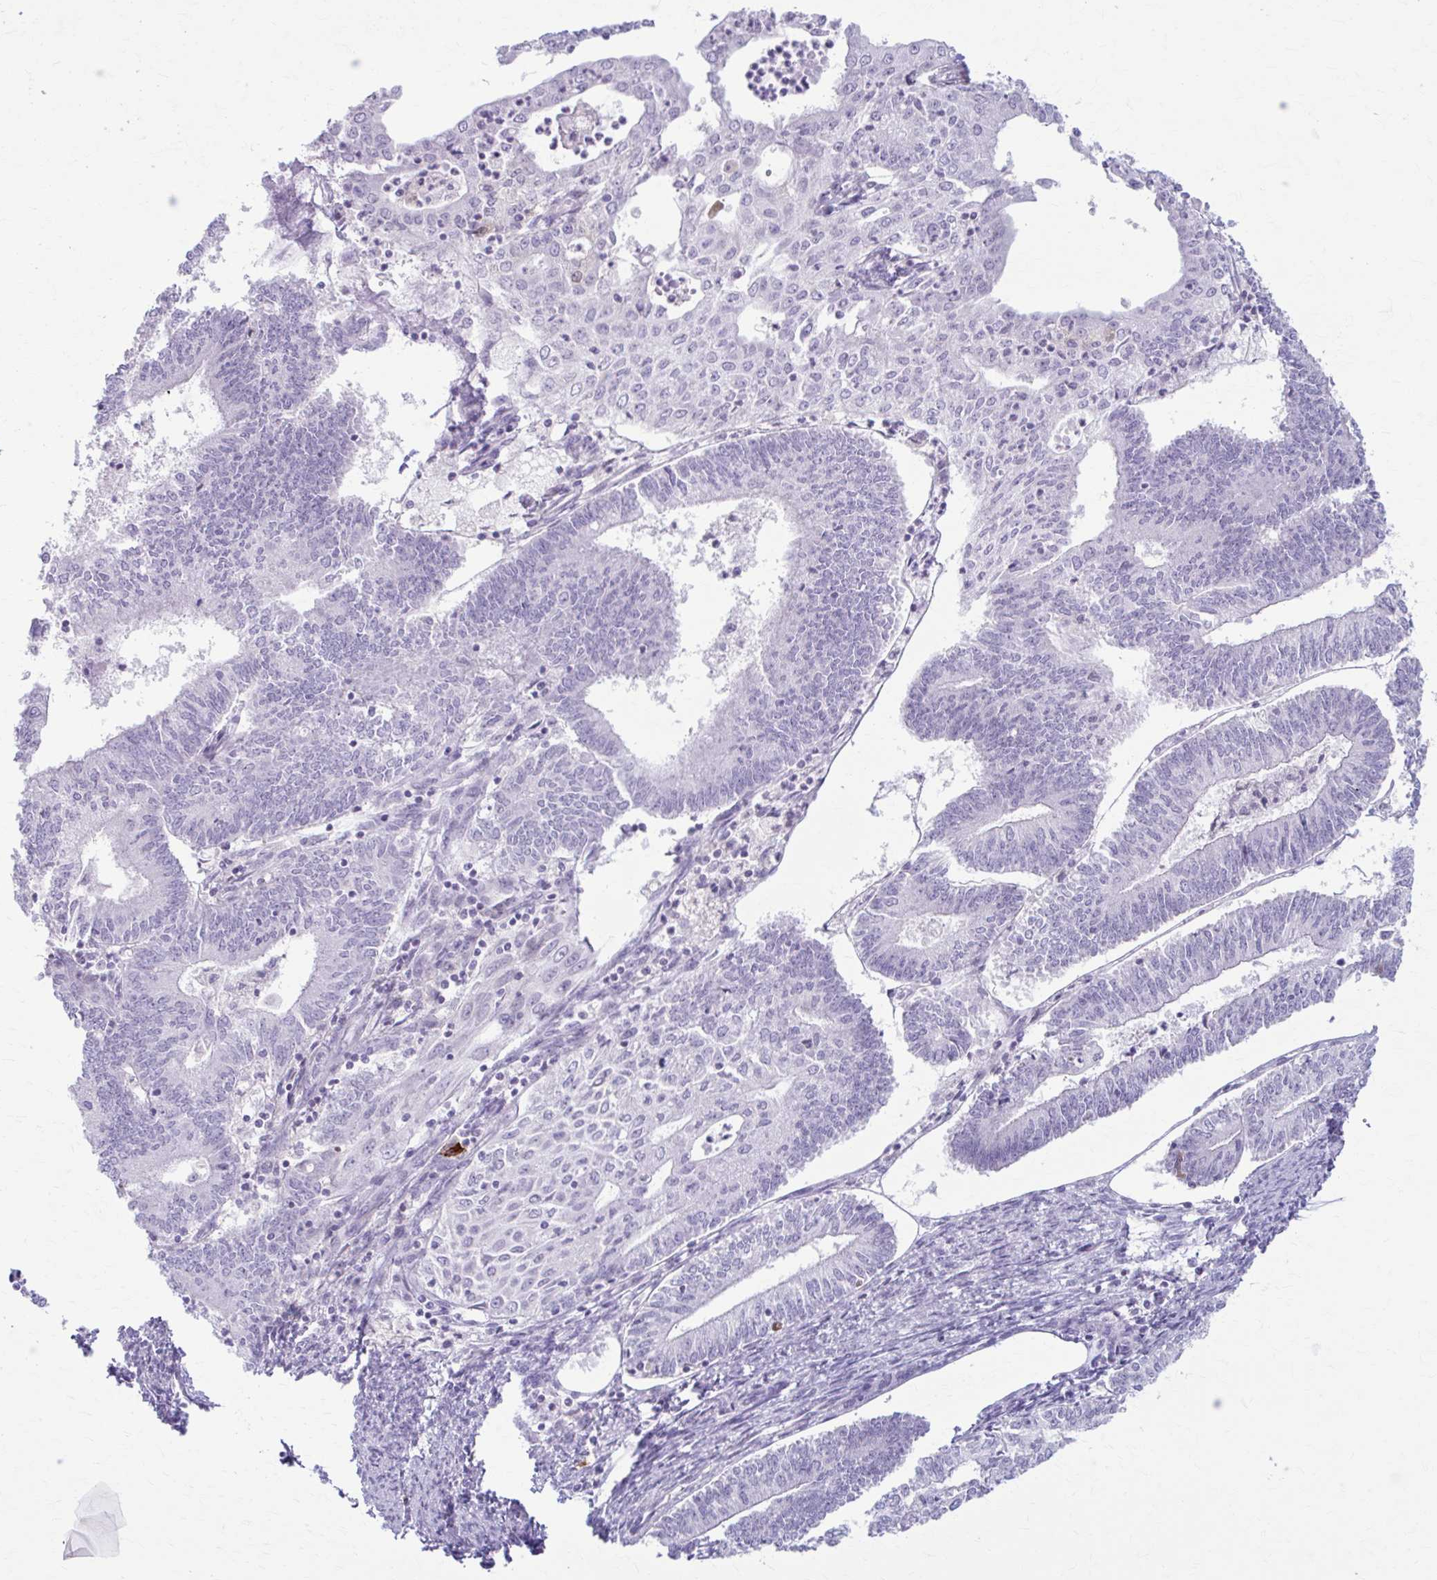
{"staining": {"intensity": "negative", "quantity": "none", "location": "none"}, "tissue": "endometrial cancer", "cell_type": "Tumor cells", "image_type": "cancer", "snomed": [{"axis": "morphology", "description": "Adenocarcinoma, NOS"}, {"axis": "topography", "description": "Endometrium"}], "caption": "An image of human adenocarcinoma (endometrial) is negative for staining in tumor cells.", "gene": "LDLRAP1", "patient": {"sex": "female", "age": 61}}